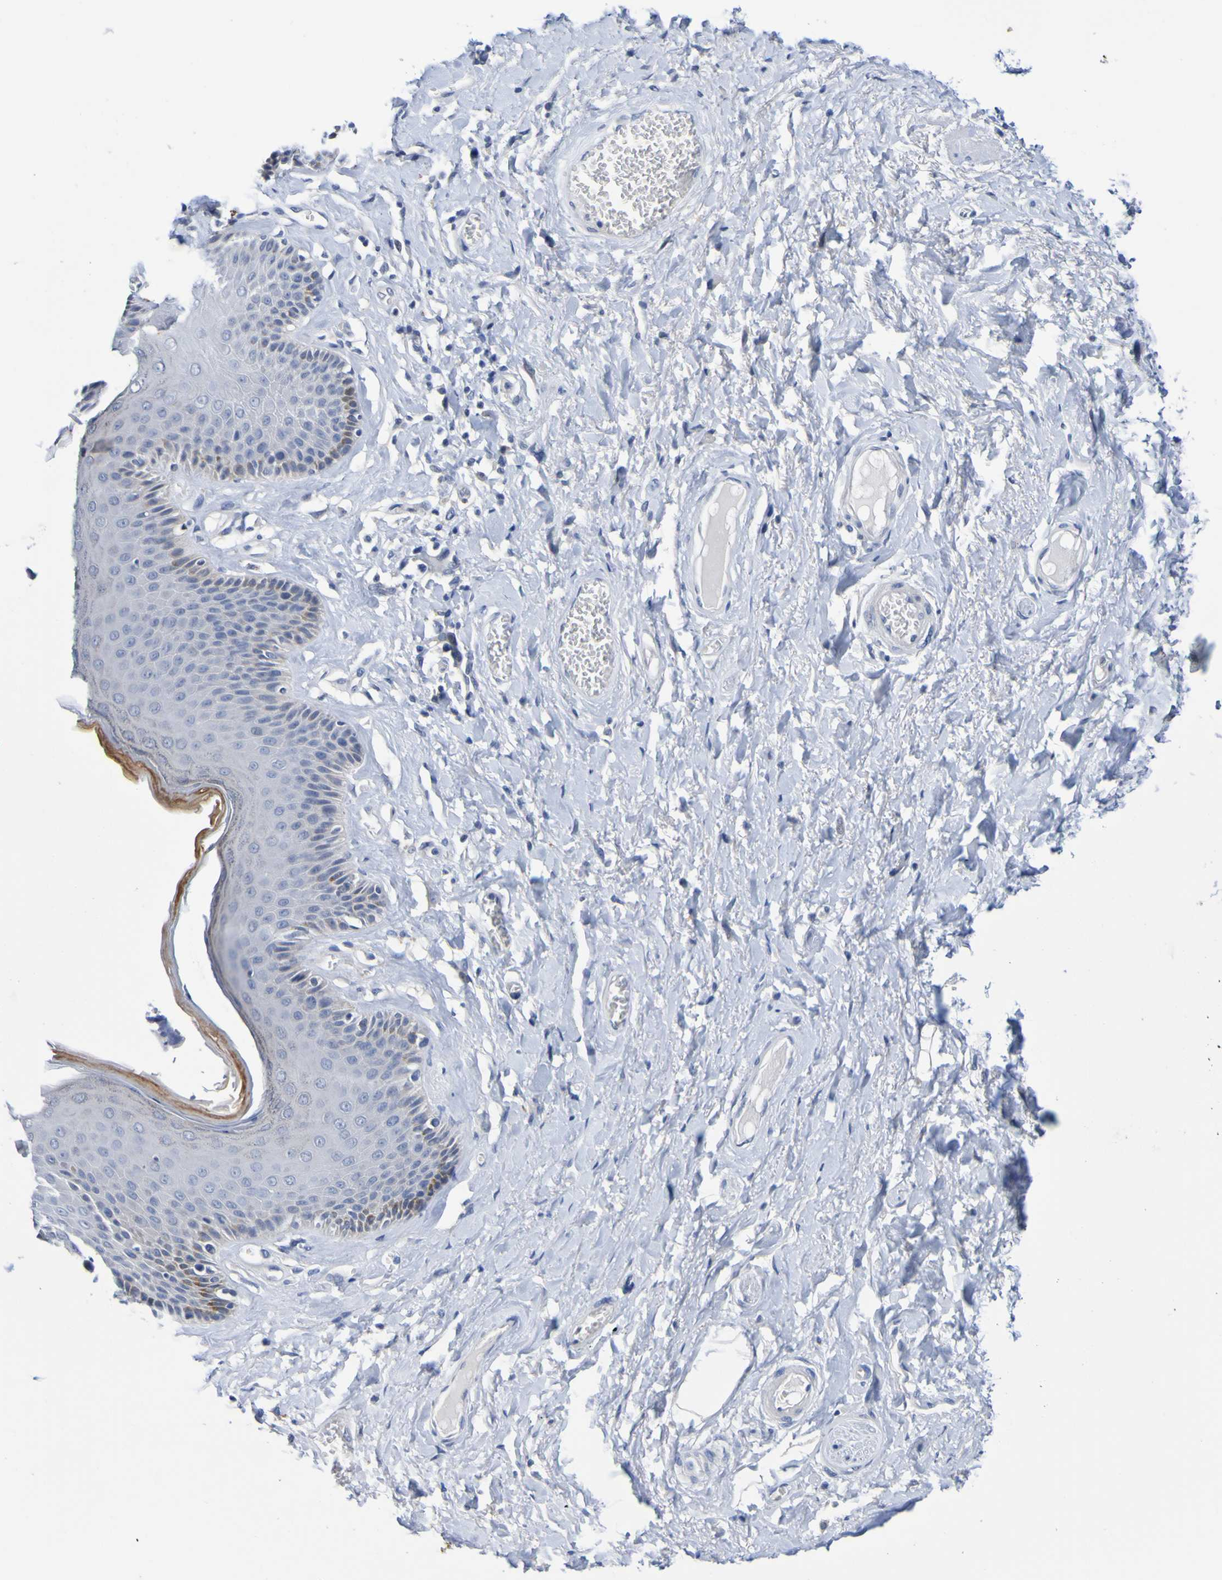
{"staining": {"intensity": "weak", "quantity": "<25%", "location": "cytoplasmic/membranous"}, "tissue": "skin", "cell_type": "Epidermal cells", "image_type": "normal", "snomed": [{"axis": "morphology", "description": "Normal tissue, NOS"}, {"axis": "topography", "description": "Anal"}], "caption": "DAB (3,3'-diaminobenzidine) immunohistochemical staining of benign skin exhibits no significant staining in epidermal cells. (DAB immunohistochemistry with hematoxylin counter stain).", "gene": "VMA21", "patient": {"sex": "male", "age": 69}}